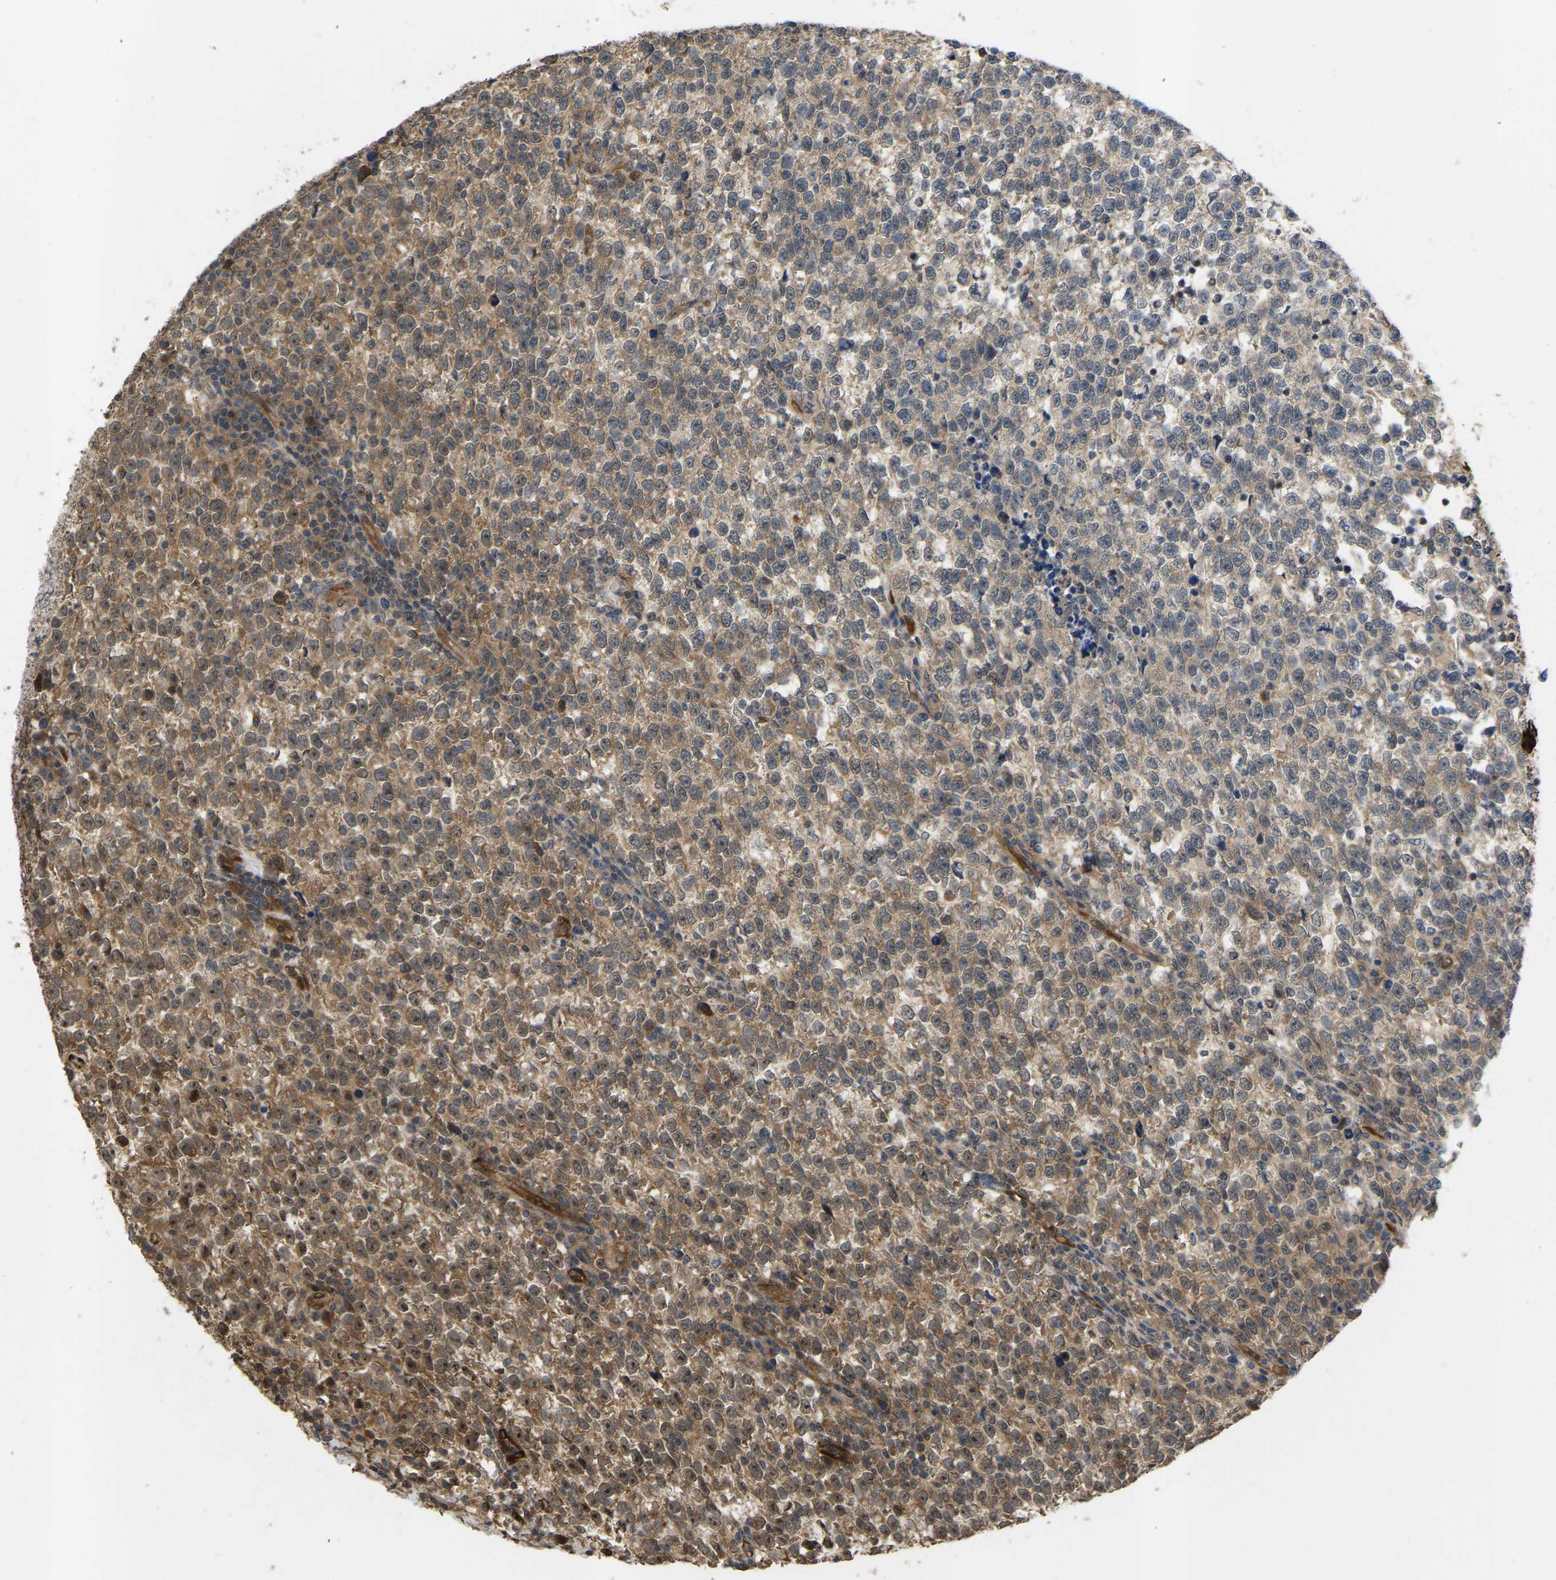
{"staining": {"intensity": "moderate", "quantity": "25%-75%", "location": "cytoplasmic/membranous,nuclear"}, "tissue": "testis cancer", "cell_type": "Tumor cells", "image_type": "cancer", "snomed": [{"axis": "morphology", "description": "Normal tissue, NOS"}, {"axis": "morphology", "description": "Seminoma, NOS"}, {"axis": "topography", "description": "Testis"}], "caption": "This micrograph demonstrates immunohistochemistry staining of human testis cancer (seminoma), with medium moderate cytoplasmic/membranous and nuclear expression in approximately 25%-75% of tumor cells.", "gene": "LIMK2", "patient": {"sex": "male", "age": 43}}